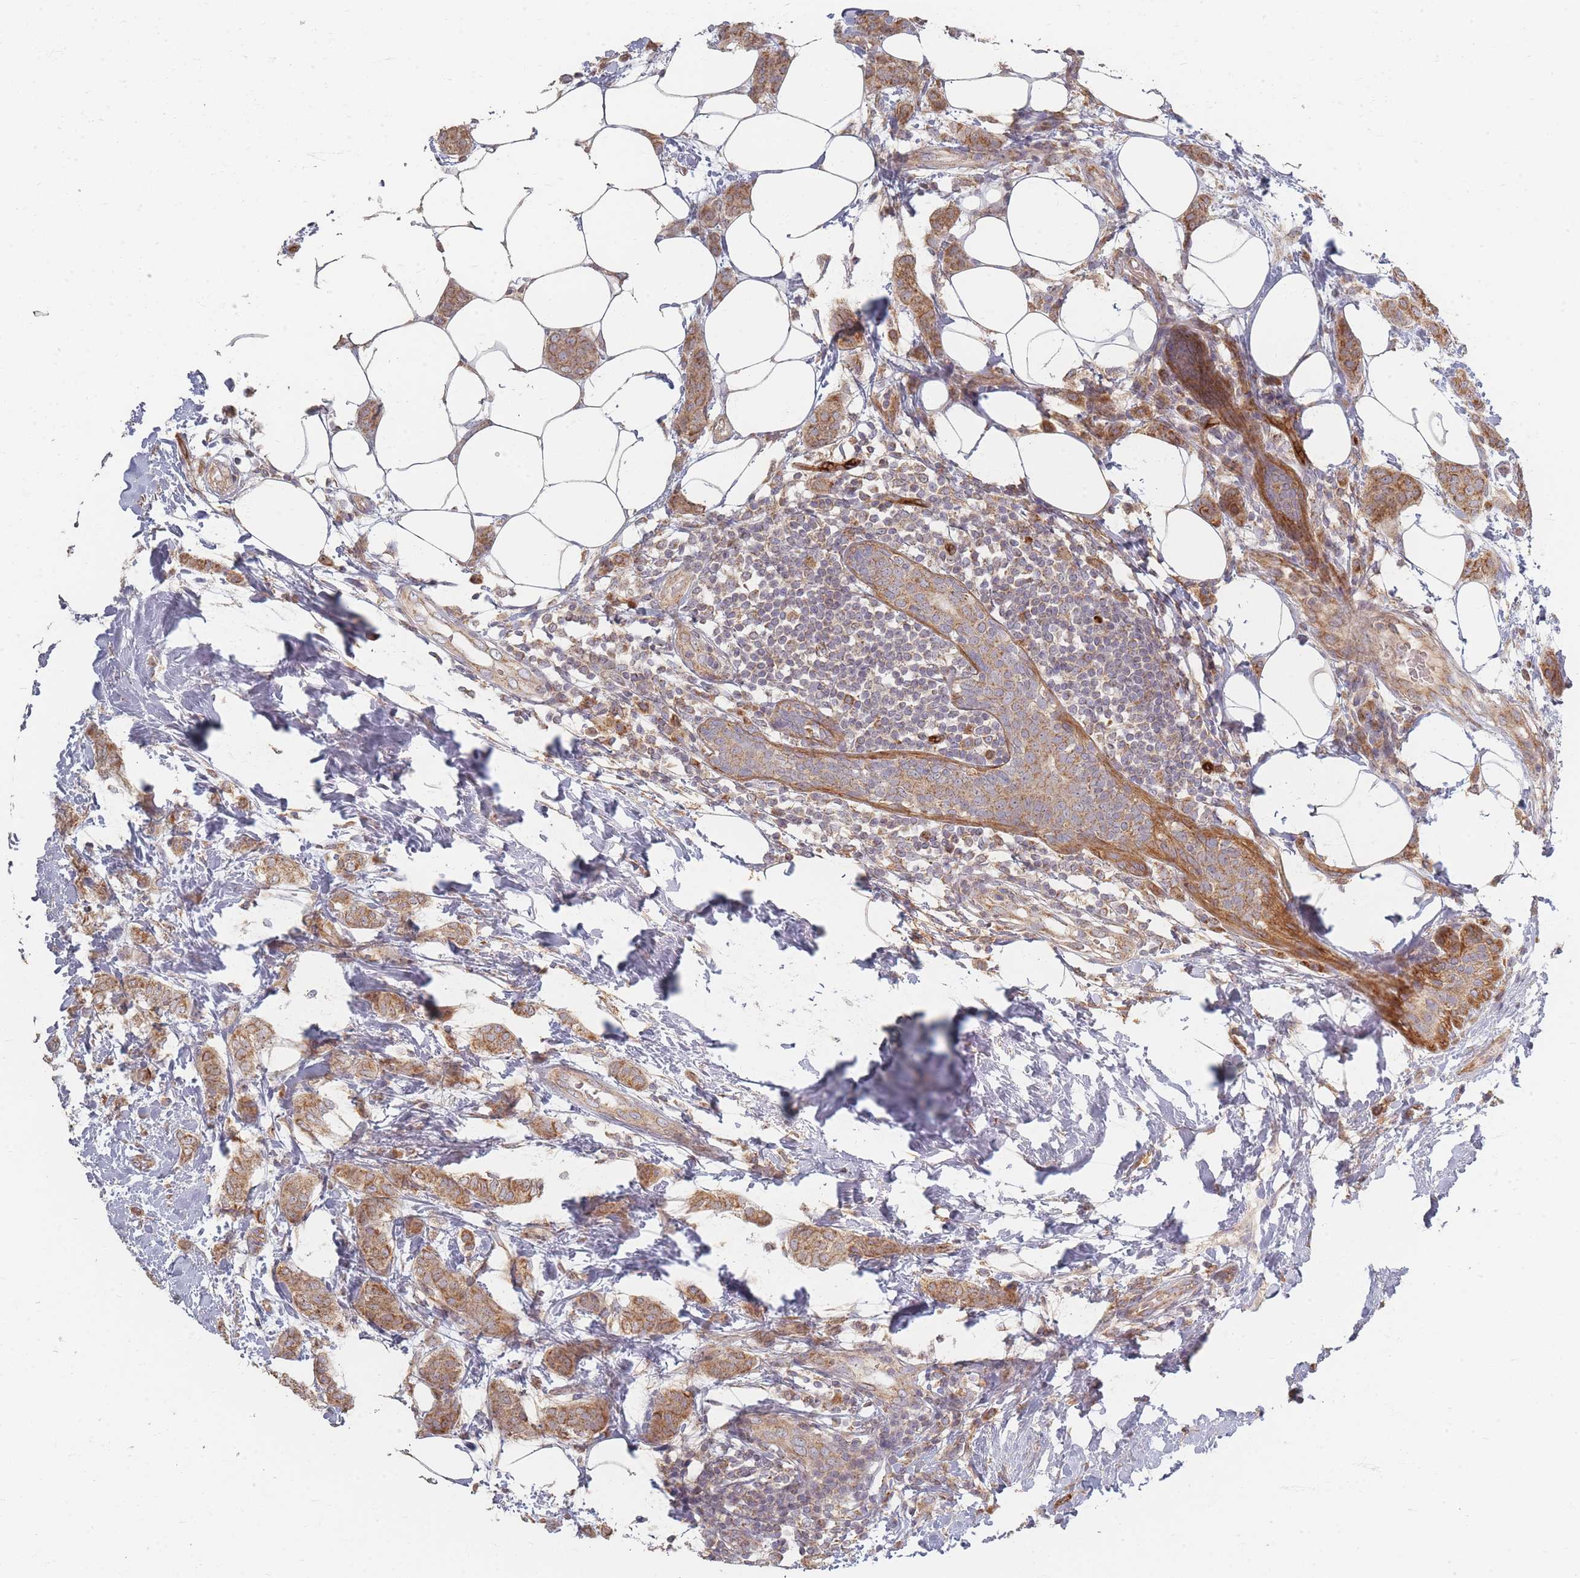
{"staining": {"intensity": "moderate", "quantity": ">75%", "location": "cytoplasmic/membranous"}, "tissue": "breast cancer", "cell_type": "Tumor cells", "image_type": "cancer", "snomed": [{"axis": "morphology", "description": "Duct carcinoma"}, {"axis": "topography", "description": "Breast"}], "caption": "Moderate cytoplasmic/membranous protein positivity is appreciated in about >75% of tumor cells in breast infiltrating ductal carcinoma.", "gene": "MRPS6", "patient": {"sex": "female", "age": 72}}